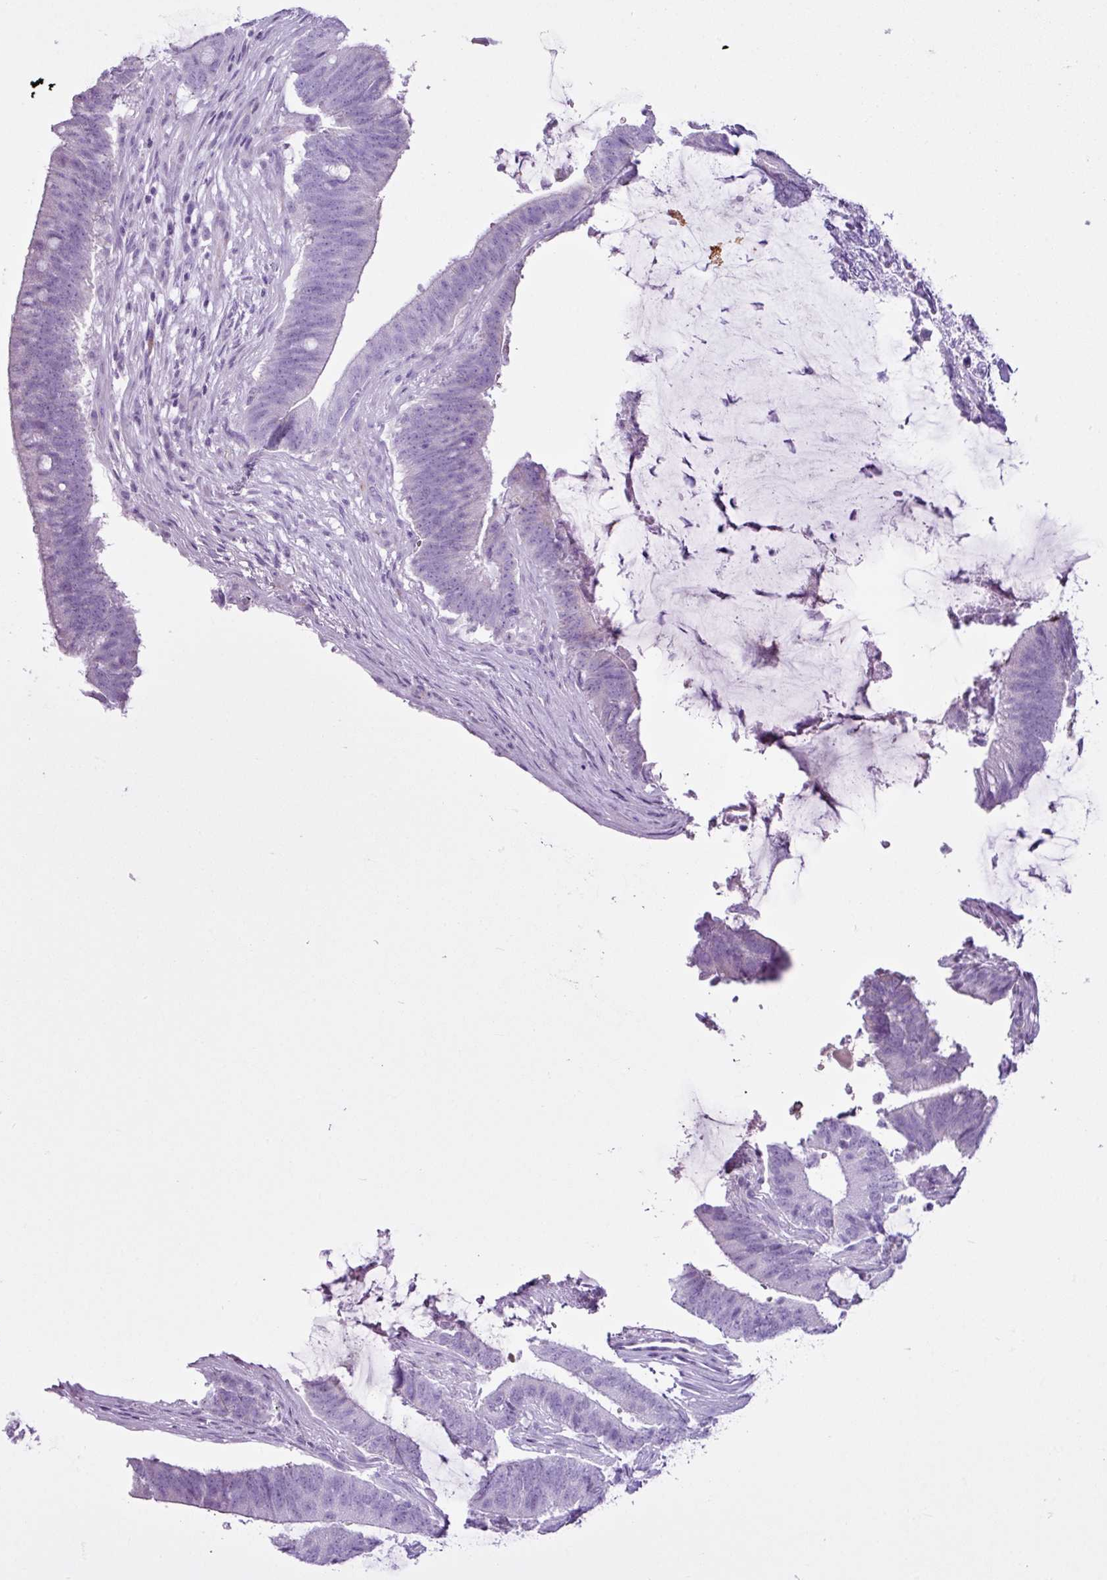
{"staining": {"intensity": "negative", "quantity": "none", "location": "none"}, "tissue": "colorectal cancer", "cell_type": "Tumor cells", "image_type": "cancer", "snomed": [{"axis": "morphology", "description": "Adenocarcinoma, NOS"}, {"axis": "topography", "description": "Colon"}], "caption": "This is a micrograph of immunohistochemistry (IHC) staining of colorectal adenocarcinoma, which shows no staining in tumor cells.", "gene": "LILRB4", "patient": {"sex": "female", "age": 43}}